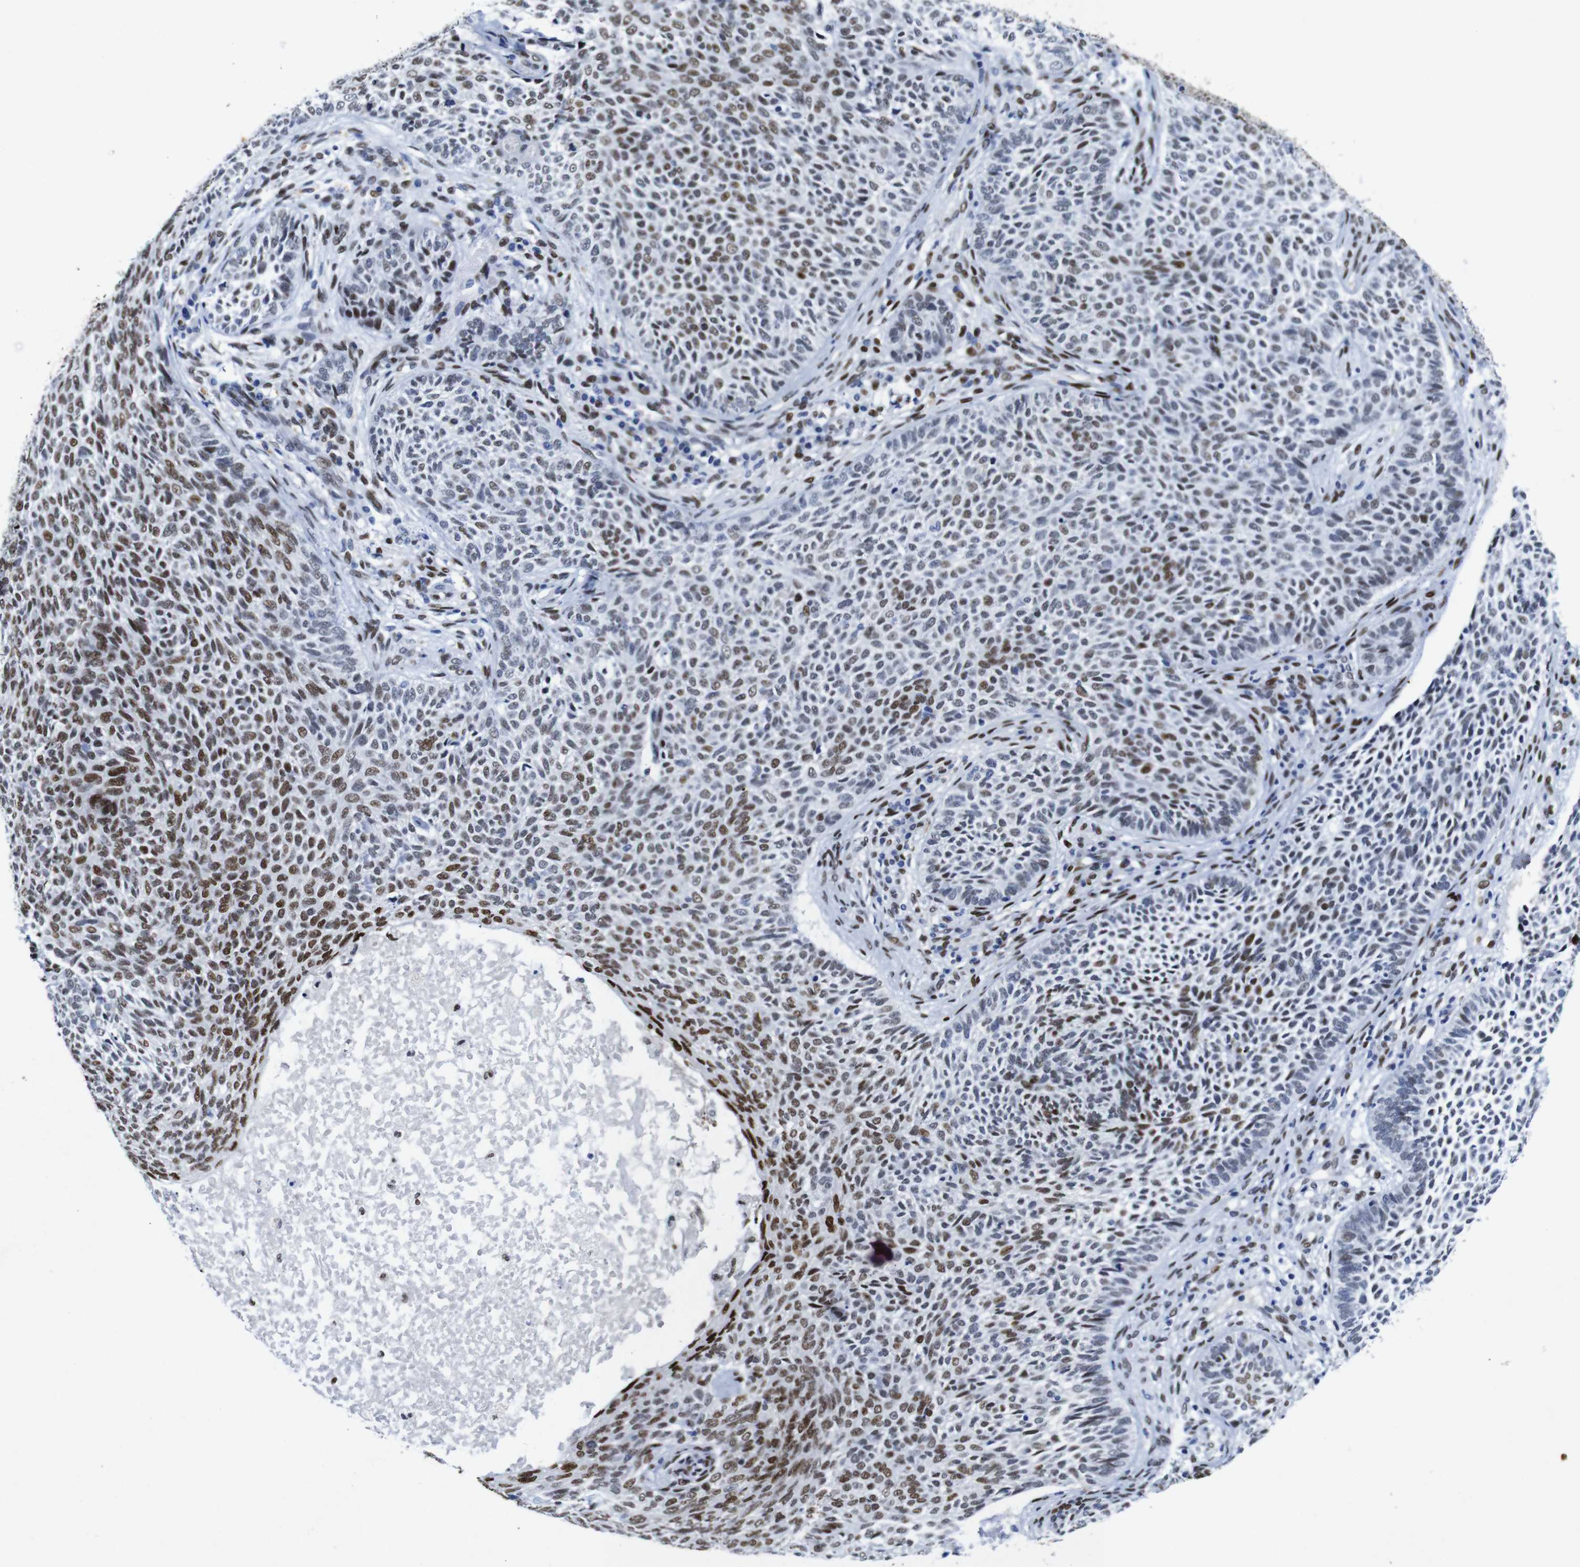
{"staining": {"intensity": "moderate", "quantity": "25%-75%", "location": "nuclear"}, "tissue": "skin cancer", "cell_type": "Tumor cells", "image_type": "cancer", "snomed": [{"axis": "morphology", "description": "Basal cell carcinoma"}, {"axis": "topography", "description": "Skin"}], "caption": "Protein expression analysis of skin cancer displays moderate nuclear expression in about 25%-75% of tumor cells.", "gene": "FOSL2", "patient": {"sex": "male", "age": 87}}